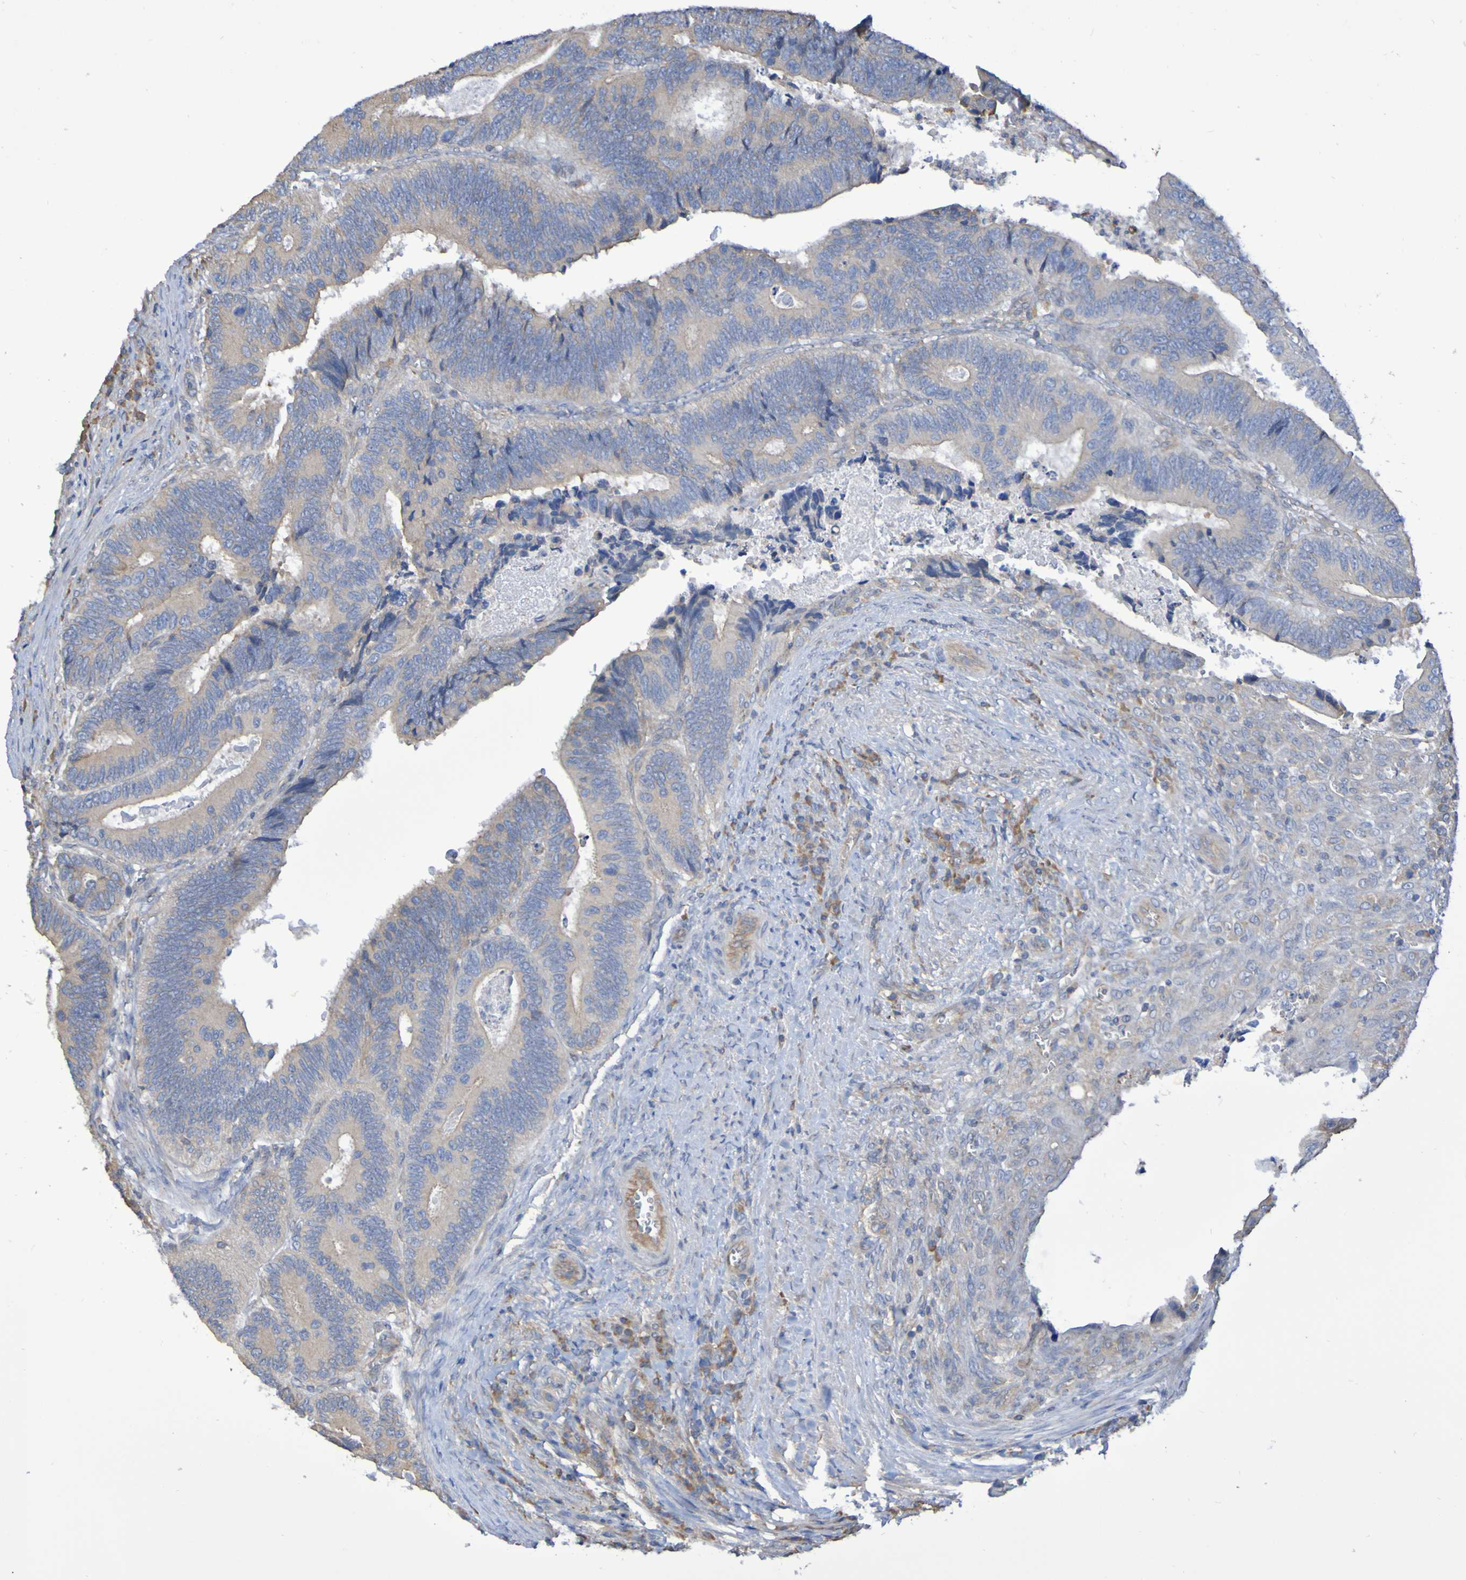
{"staining": {"intensity": "weak", "quantity": ">75%", "location": "cytoplasmic/membranous"}, "tissue": "colorectal cancer", "cell_type": "Tumor cells", "image_type": "cancer", "snomed": [{"axis": "morphology", "description": "Inflammation, NOS"}, {"axis": "morphology", "description": "Adenocarcinoma, NOS"}, {"axis": "topography", "description": "Colon"}], "caption": "Colorectal cancer was stained to show a protein in brown. There is low levels of weak cytoplasmic/membranous expression in about >75% of tumor cells. Using DAB (brown) and hematoxylin (blue) stains, captured at high magnification using brightfield microscopy.", "gene": "SYNJ1", "patient": {"sex": "male", "age": 72}}